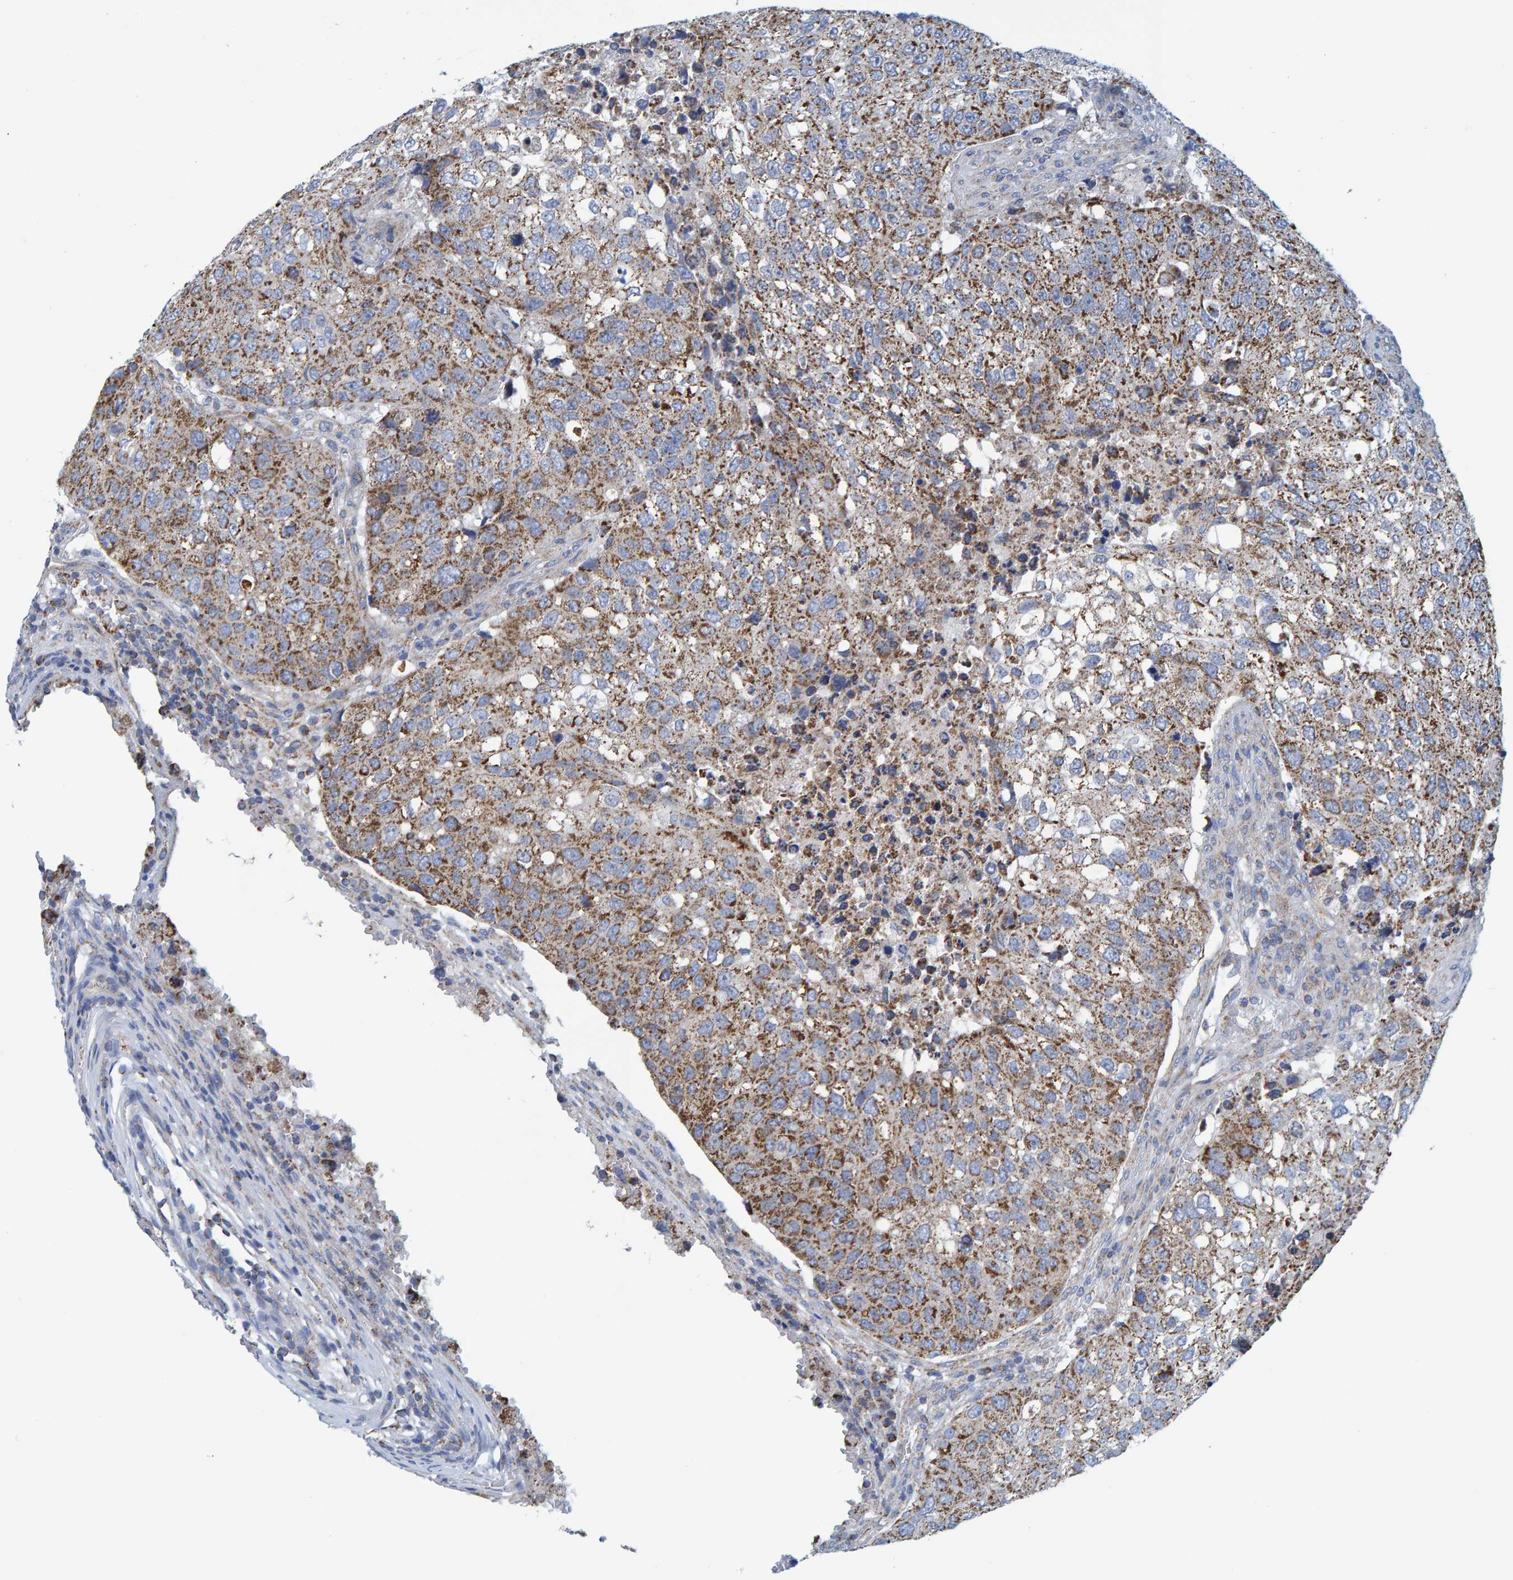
{"staining": {"intensity": "strong", "quantity": "25%-75%", "location": "cytoplasmic/membranous"}, "tissue": "urothelial cancer", "cell_type": "Tumor cells", "image_type": "cancer", "snomed": [{"axis": "morphology", "description": "Urothelial carcinoma, High grade"}, {"axis": "topography", "description": "Lymph node"}, {"axis": "topography", "description": "Urinary bladder"}], "caption": "Human high-grade urothelial carcinoma stained for a protein (brown) demonstrates strong cytoplasmic/membranous positive positivity in approximately 25%-75% of tumor cells.", "gene": "MRPS7", "patient": {"sex": "male", "age": 51}}